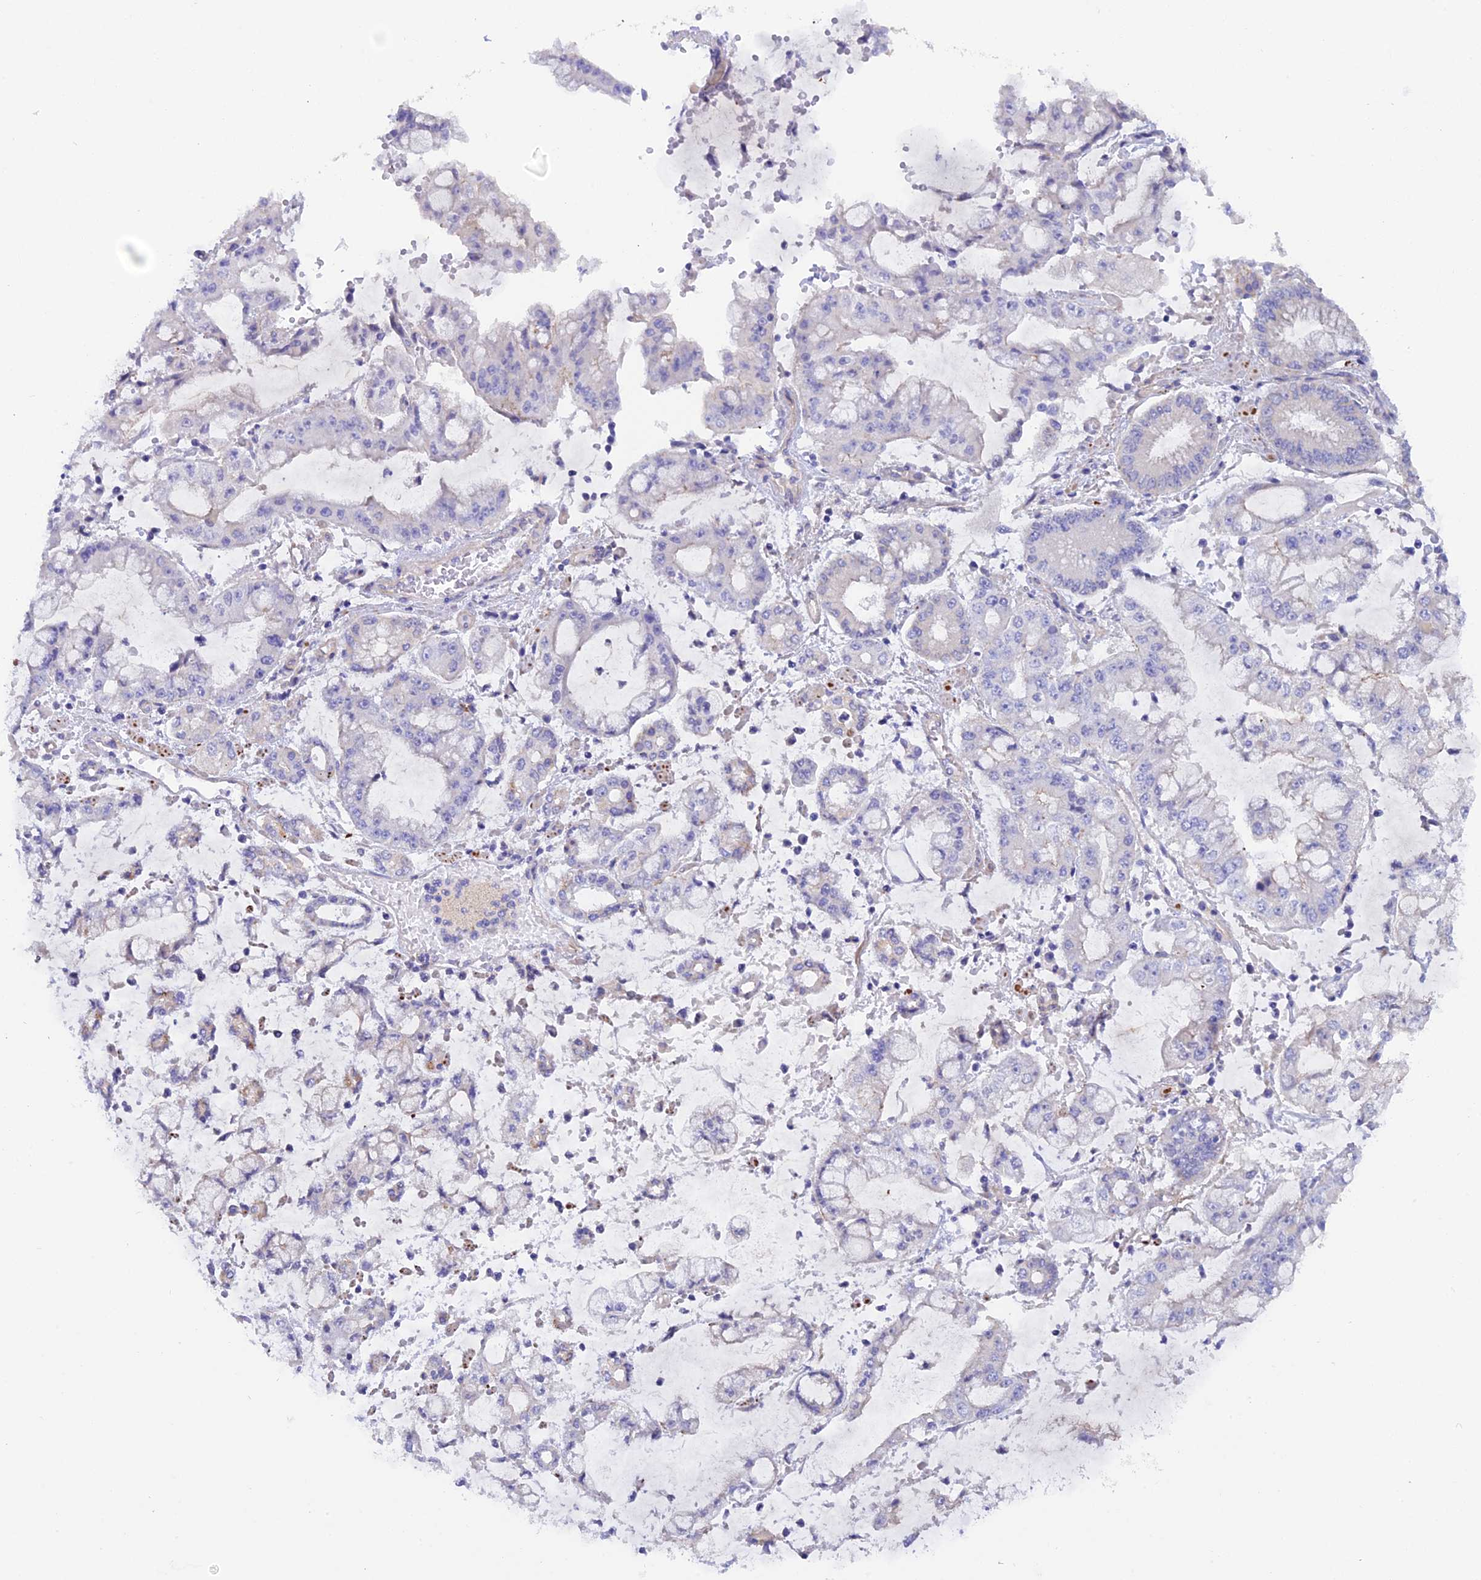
{"staining": {"intensity": "negative", "quantity": "none", "location": "none"}, "tissue": "stomach cancer", "cell_type": "Tumor cells", "image_type": "cancer", "snomed": [{"axis": "morphology", "description": "Adenocarcinoma, NOS"}, {"axis": "topography", "description": "Stomach"}], "caption": "This photomicrograph is of stomach adenocarcinoma stained with immunohistochemistry to label a protein in brown with the nuclei are counter-stained blue. There is no expression in tumor cells.", "gene": "FZR1", "patient": {"sex": "male", "age": 76}}